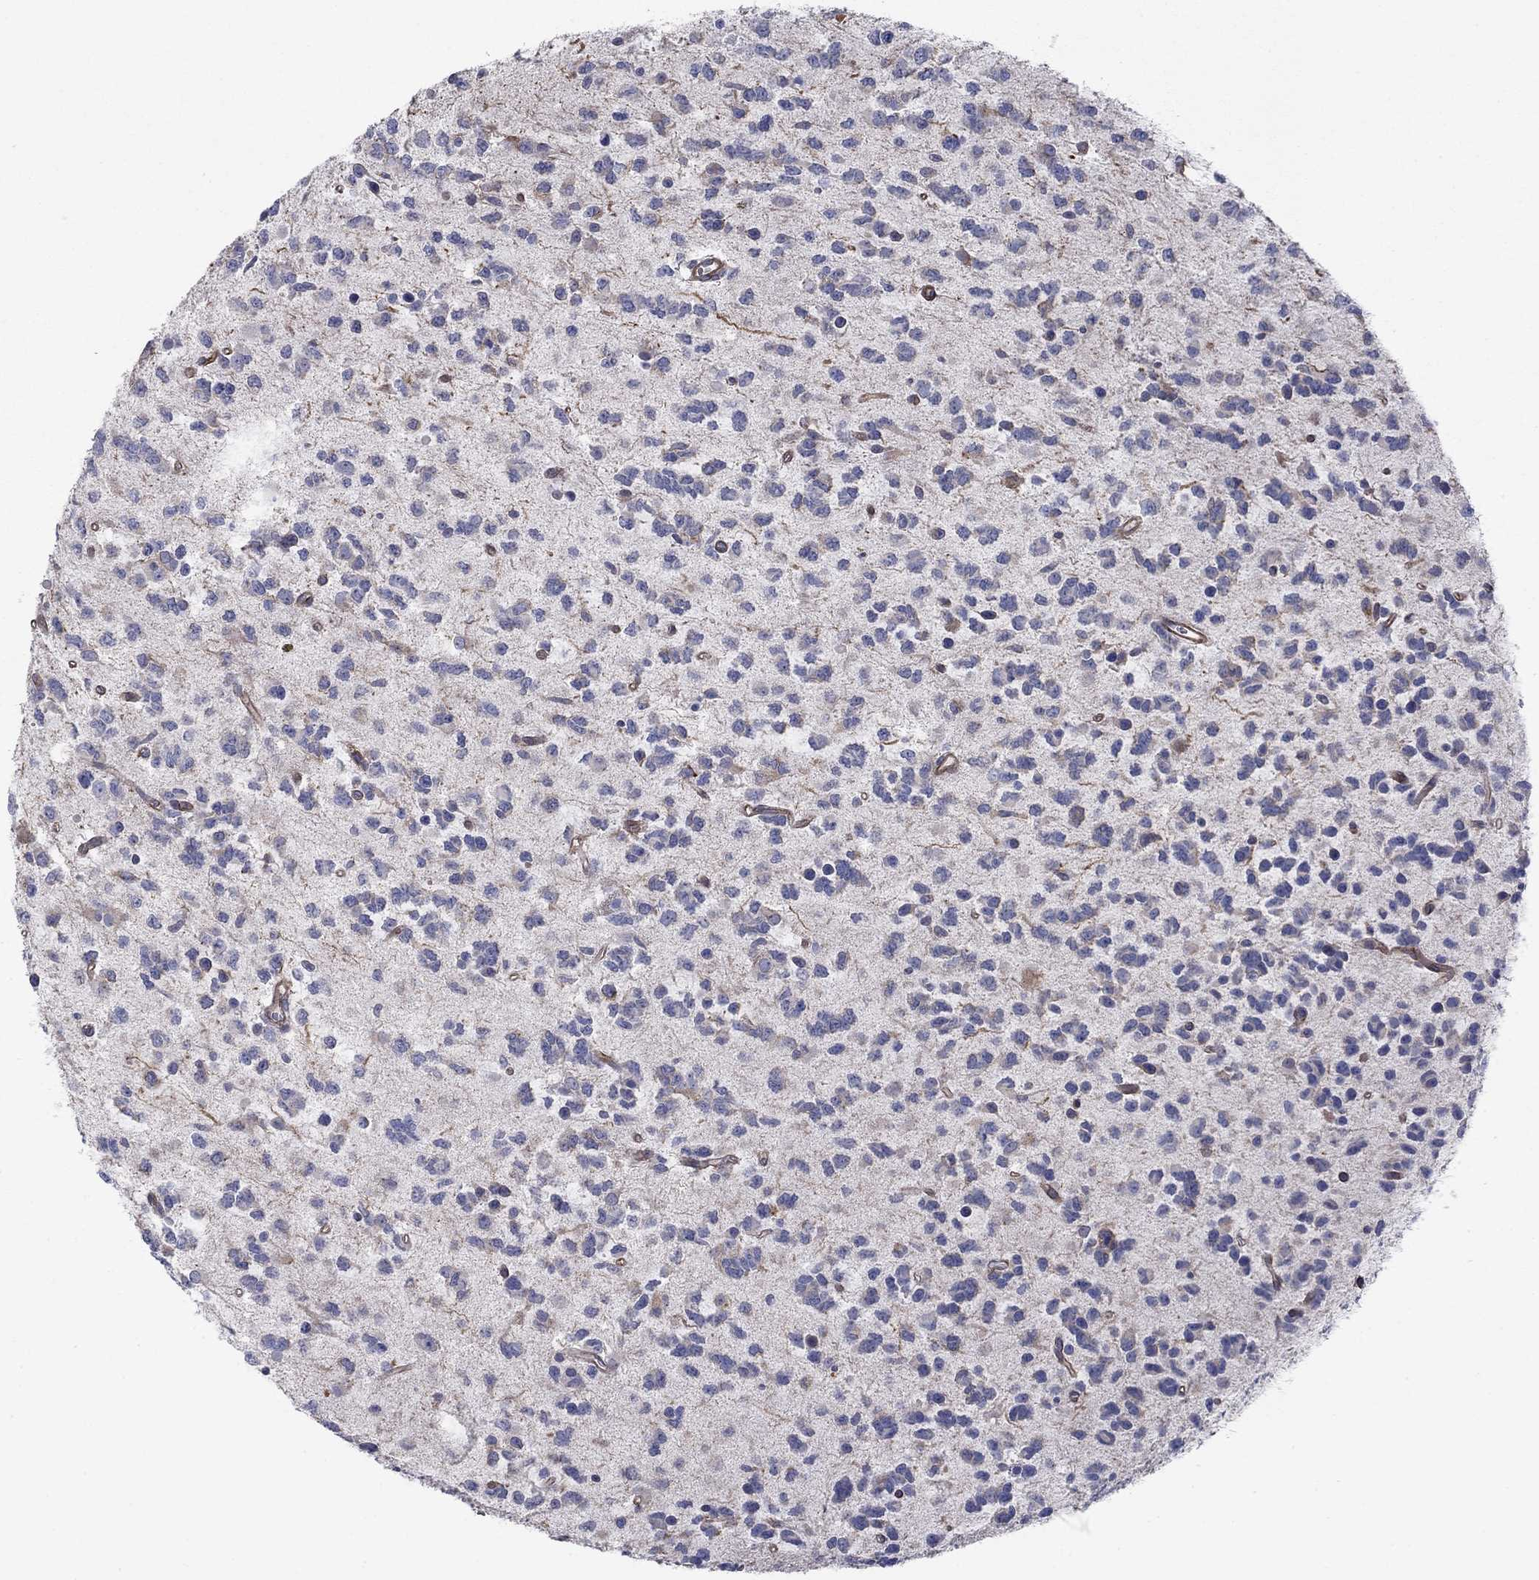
{"staining": {"intensity": "negative", "quantity": "none", "location": "none"}, "tissue": "glioma", "cell_type": "Tumor cells", "image_type": "cancer", "snomed": [{"axis": "morphology", "description": "Glioma, malignant, Low grade"}, {"axis": "topography", "description": "Brain"}], "caption": "Tumor cells show no significant protein staining in malignant low-grade glioma.", "gene": "PSD4", "patient": {"sex": "female", "age": 45}}